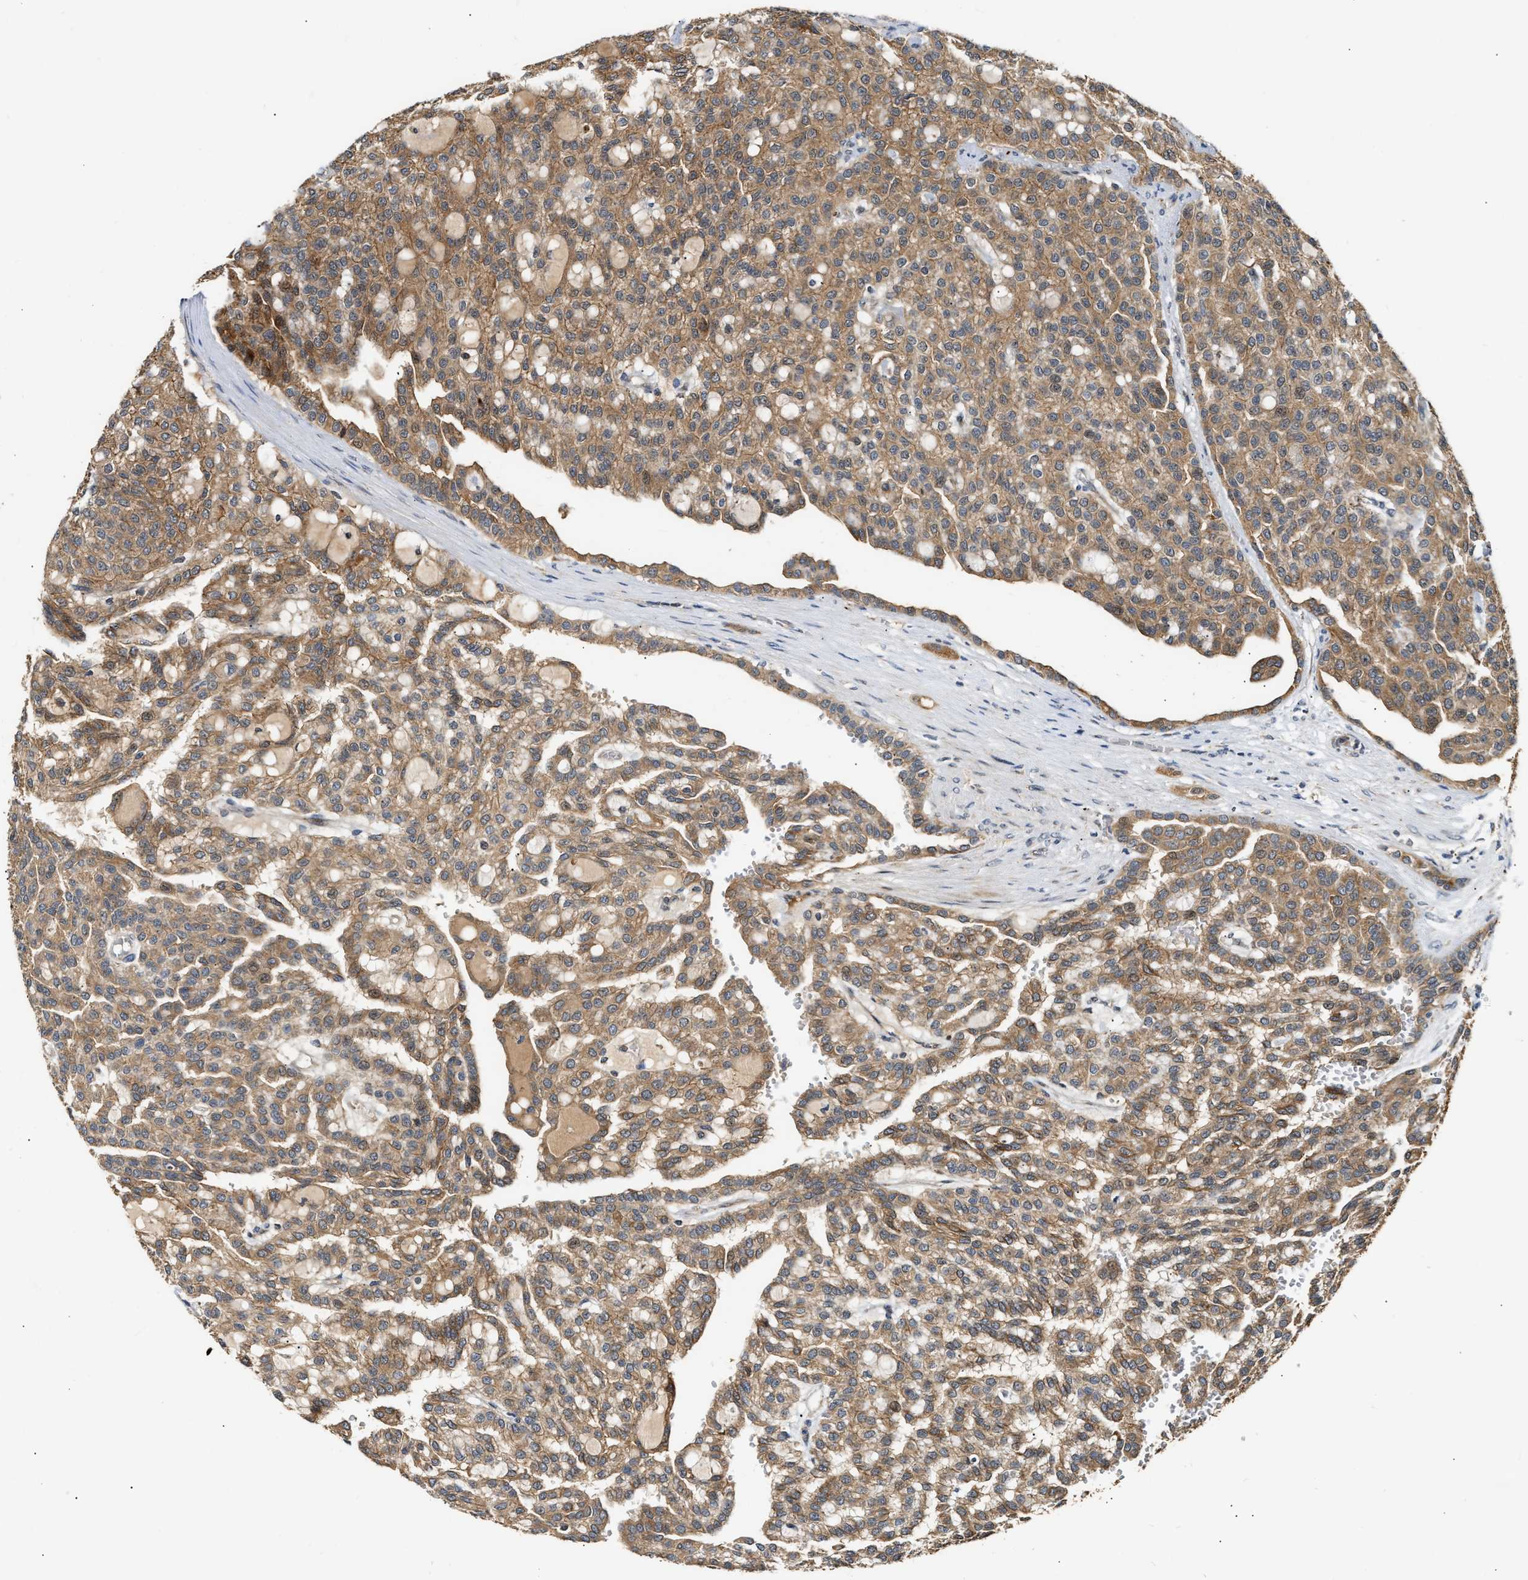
{"staining": {"intensity": "moderate", "quantity": ">75%", "location": "cytoplasmic/membranous"}, "tissue": "renal cancer", "cell_type": "Tumor cells", "image_type": "cancer", "snomed": [{"axis": "morphology", "description": "Adenocarcinoma, NOS"}, {"axis": "topography", "description": "Kidney"}], "caption": "Immunohistochemistry of renal adenocarcinoma demonstrates medium levels of moderate cytoplasmic/membranous positivity in about >75% of tumor cells.", "gene": "EXTL2", "patient": {"sex": "male", "age": 63}}